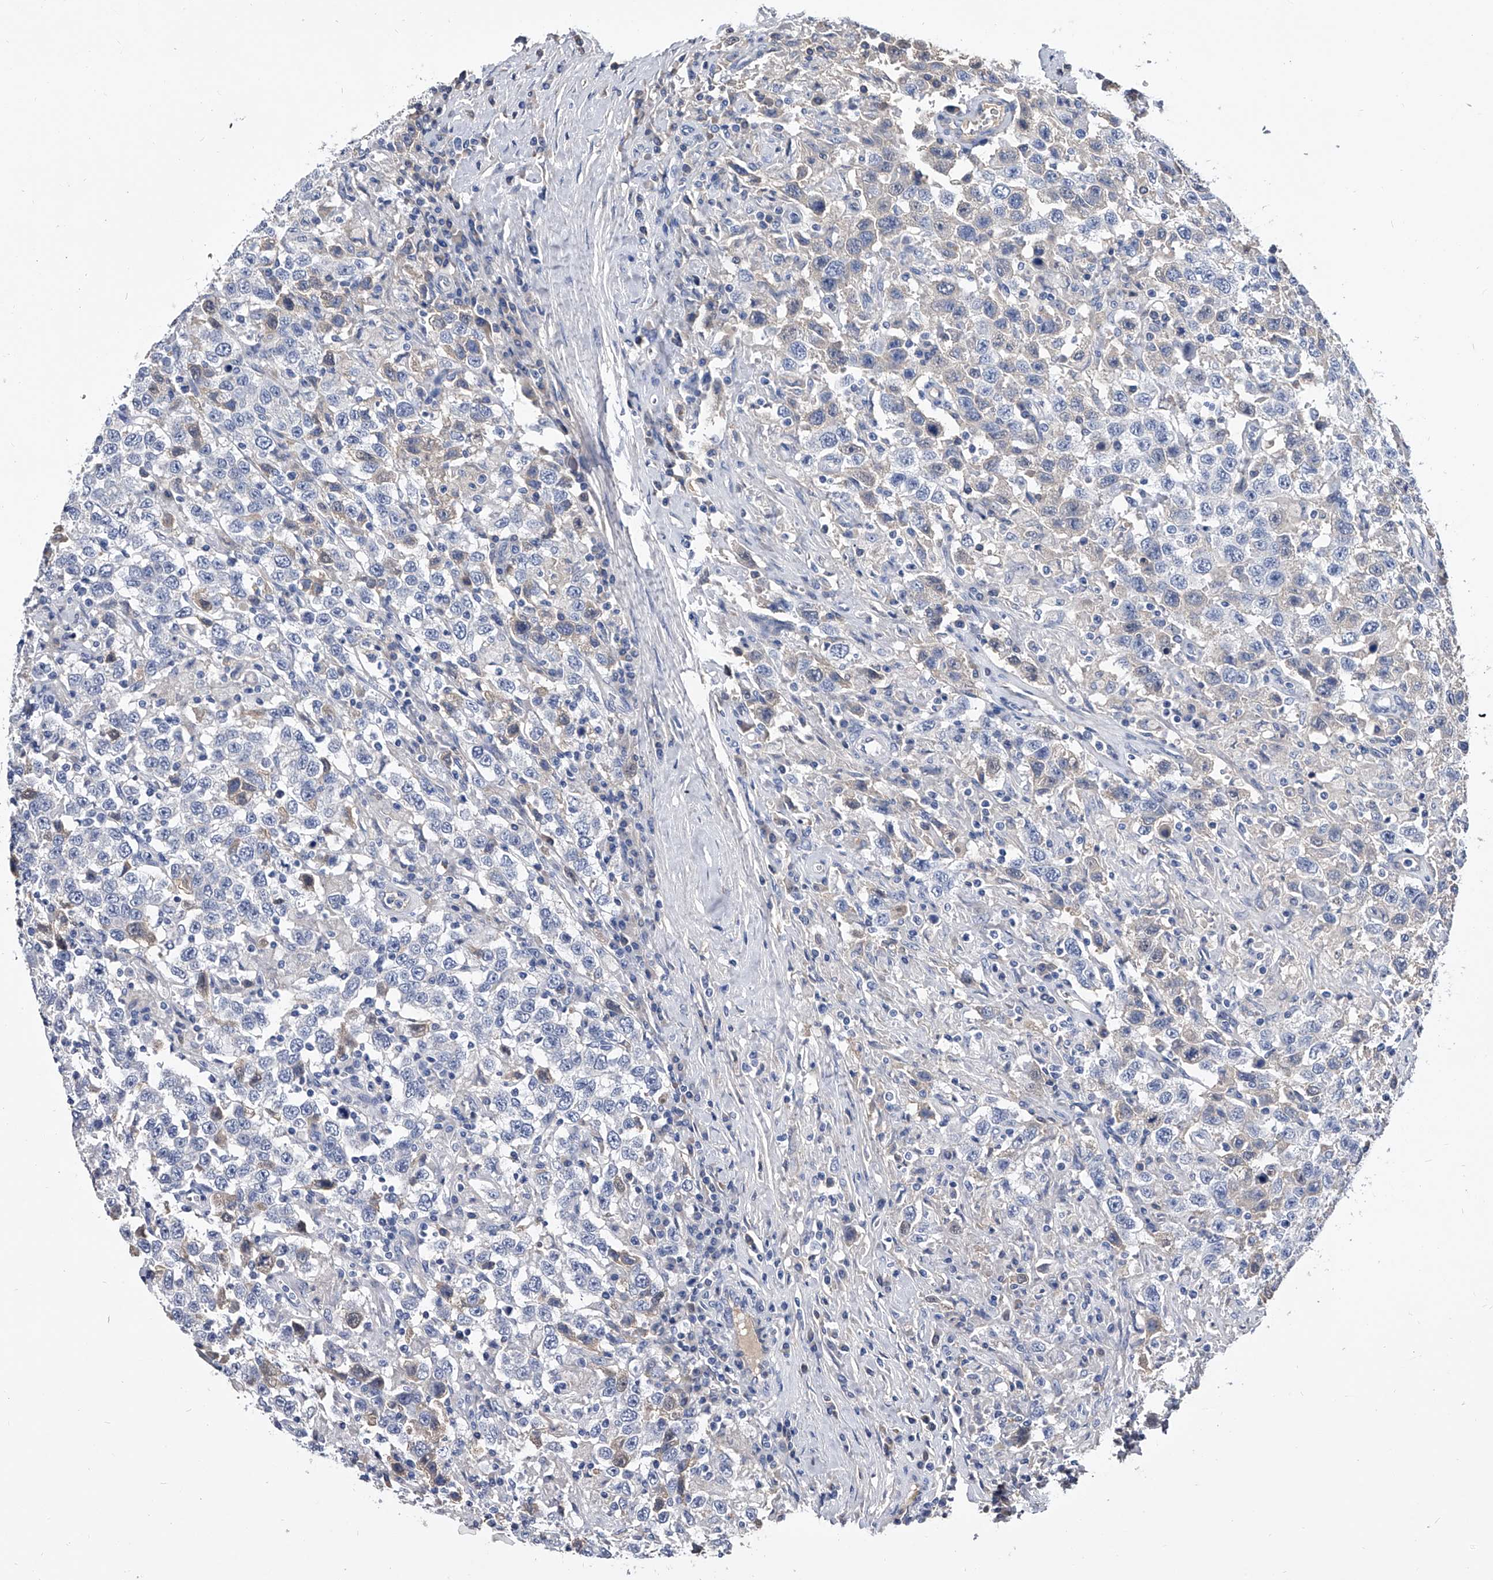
{"staining": {"intensity": "negative", "quantity": "none", "location": "none"}, "tissue": "testis cancer", "cell_type": "Tumor cells", "image_type": "cancer", "snomed": [{"axis": "morphology", "description": "Seminoma, NOS"}, {"axis": "topography", "description": "Testis"}], "caption": "This is an IHC histopathology image of human testis cancer. There is no expression in tumor cells.", "gene": "EFCAB7", "patient": {"sex": "male", "age": 41}}